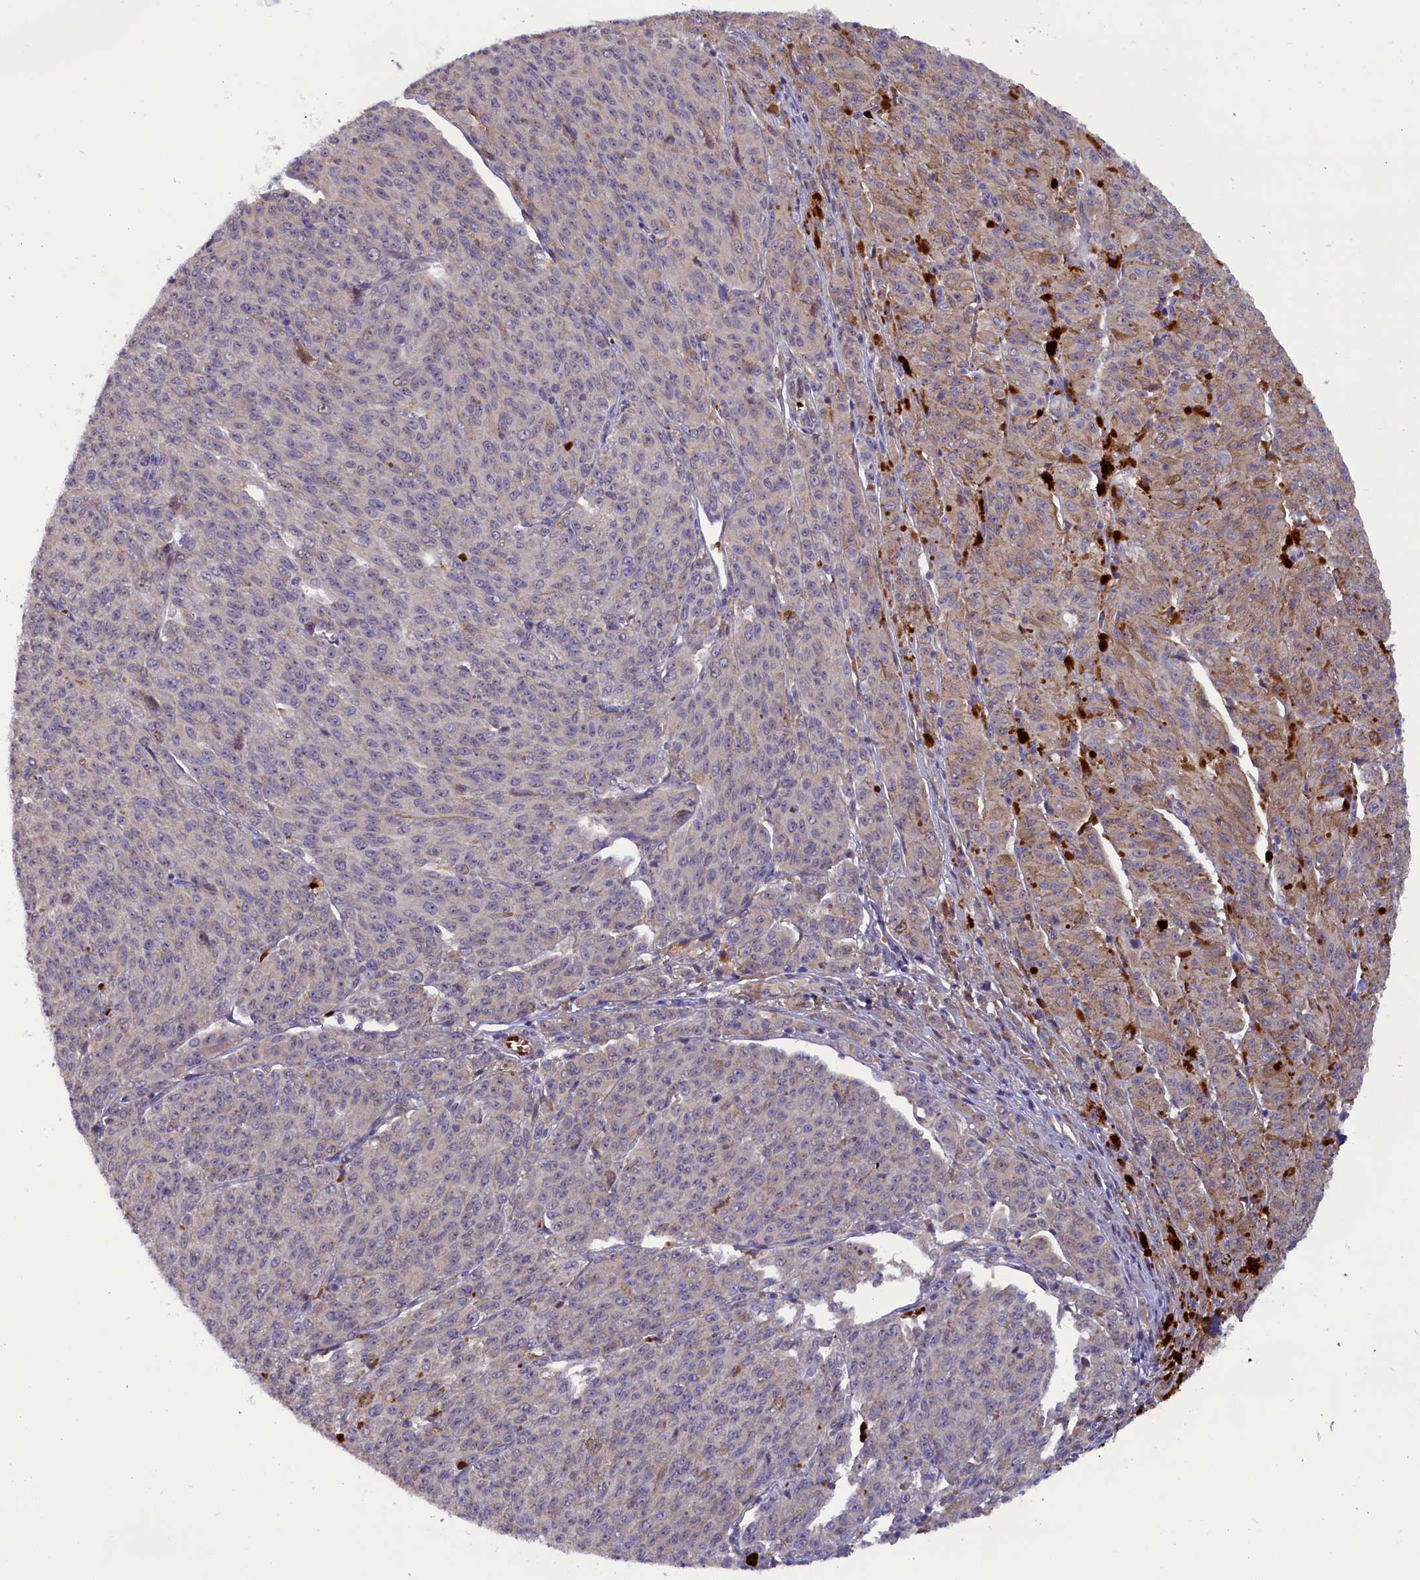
{"staining": {"intensity": "weak", "quantity": "25%-75%", "location": "cytoplasmic/membranous"}, "tissue": "melanoma", "cell_type": "Tumor cells", "image_type": "cancer", "snomed": [{"axis": "morphology", "description": "Malignant melanoma, NOS"}, {"axis": "topography", "description": "Skin"}], "caption": "A low amount of weak cytoplasmic/membranous staining is identified in about 25%-75% of tumor cells in malignant melanoma tissue. The staining is performed using DAB (3,3'-diaminobenzidine) brown chromogen to label protein expression. The nuclei are counter-stained blue using hematoxylin.", "gene": "CCDC9B", "patient": {"sex": "female", "age": 52}}